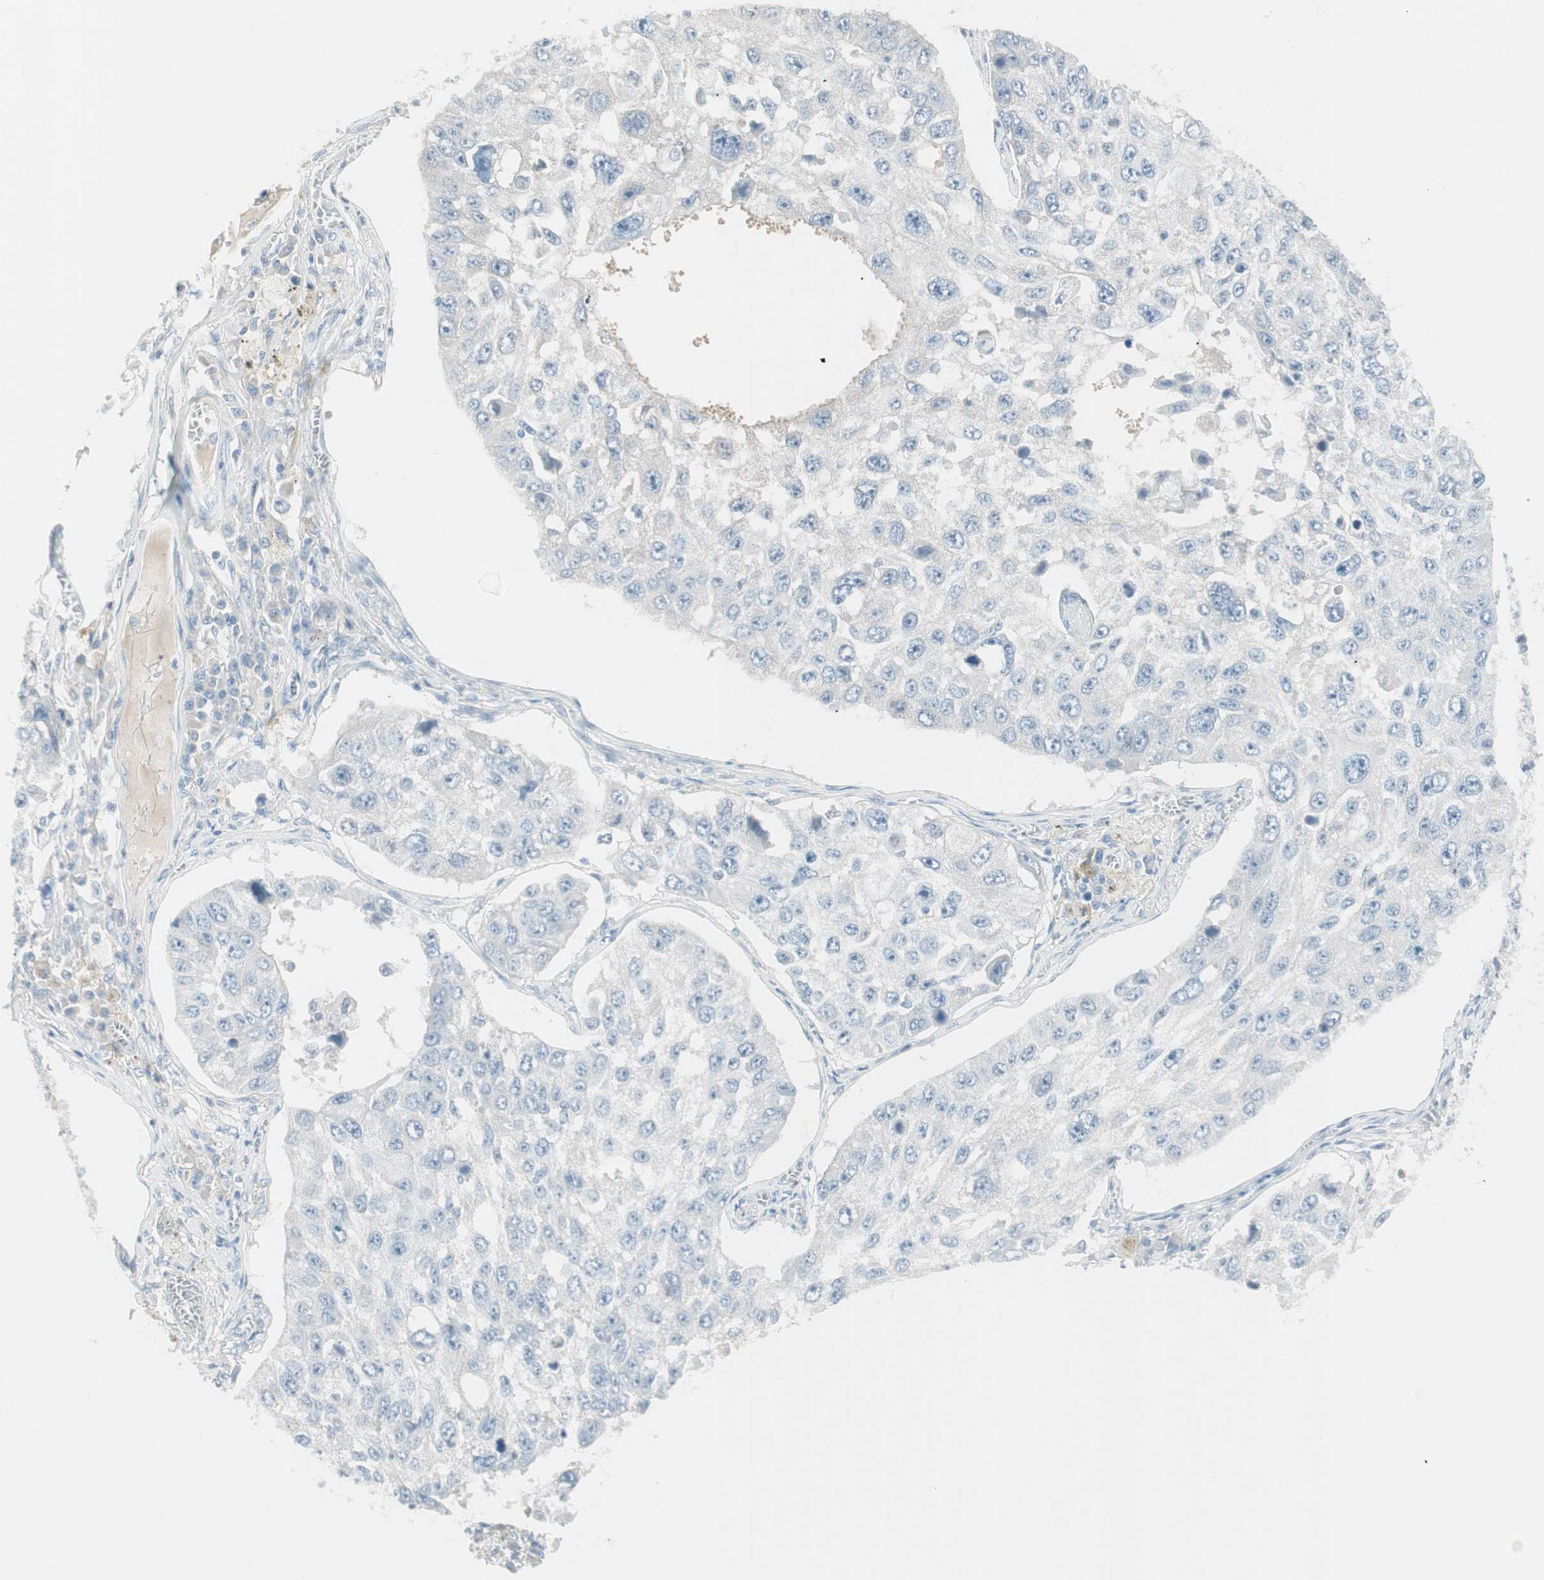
{"staining": {"intensity": "negative", "quantity": "none", "location": "none"}, "tissue": "lung cancer", "cell_type": "Tumor cells", "image_type": "cancer", "snomed": [{"axis": "morphology", "description": "Squamous cell carcinoma, NOS"}, {"axis": "topography", "description": "Lung"}], "caption": "A high-resolution histopathology image shows IHC staining of lung squamous cell carcinoma, which exhibits no significant positivity in tumor cells. (DAB (3,3'-diaminobenzidine) IHC, high magnification).", "gene": "ITLN2", "patient": {"sex": "male", "age": 71}}